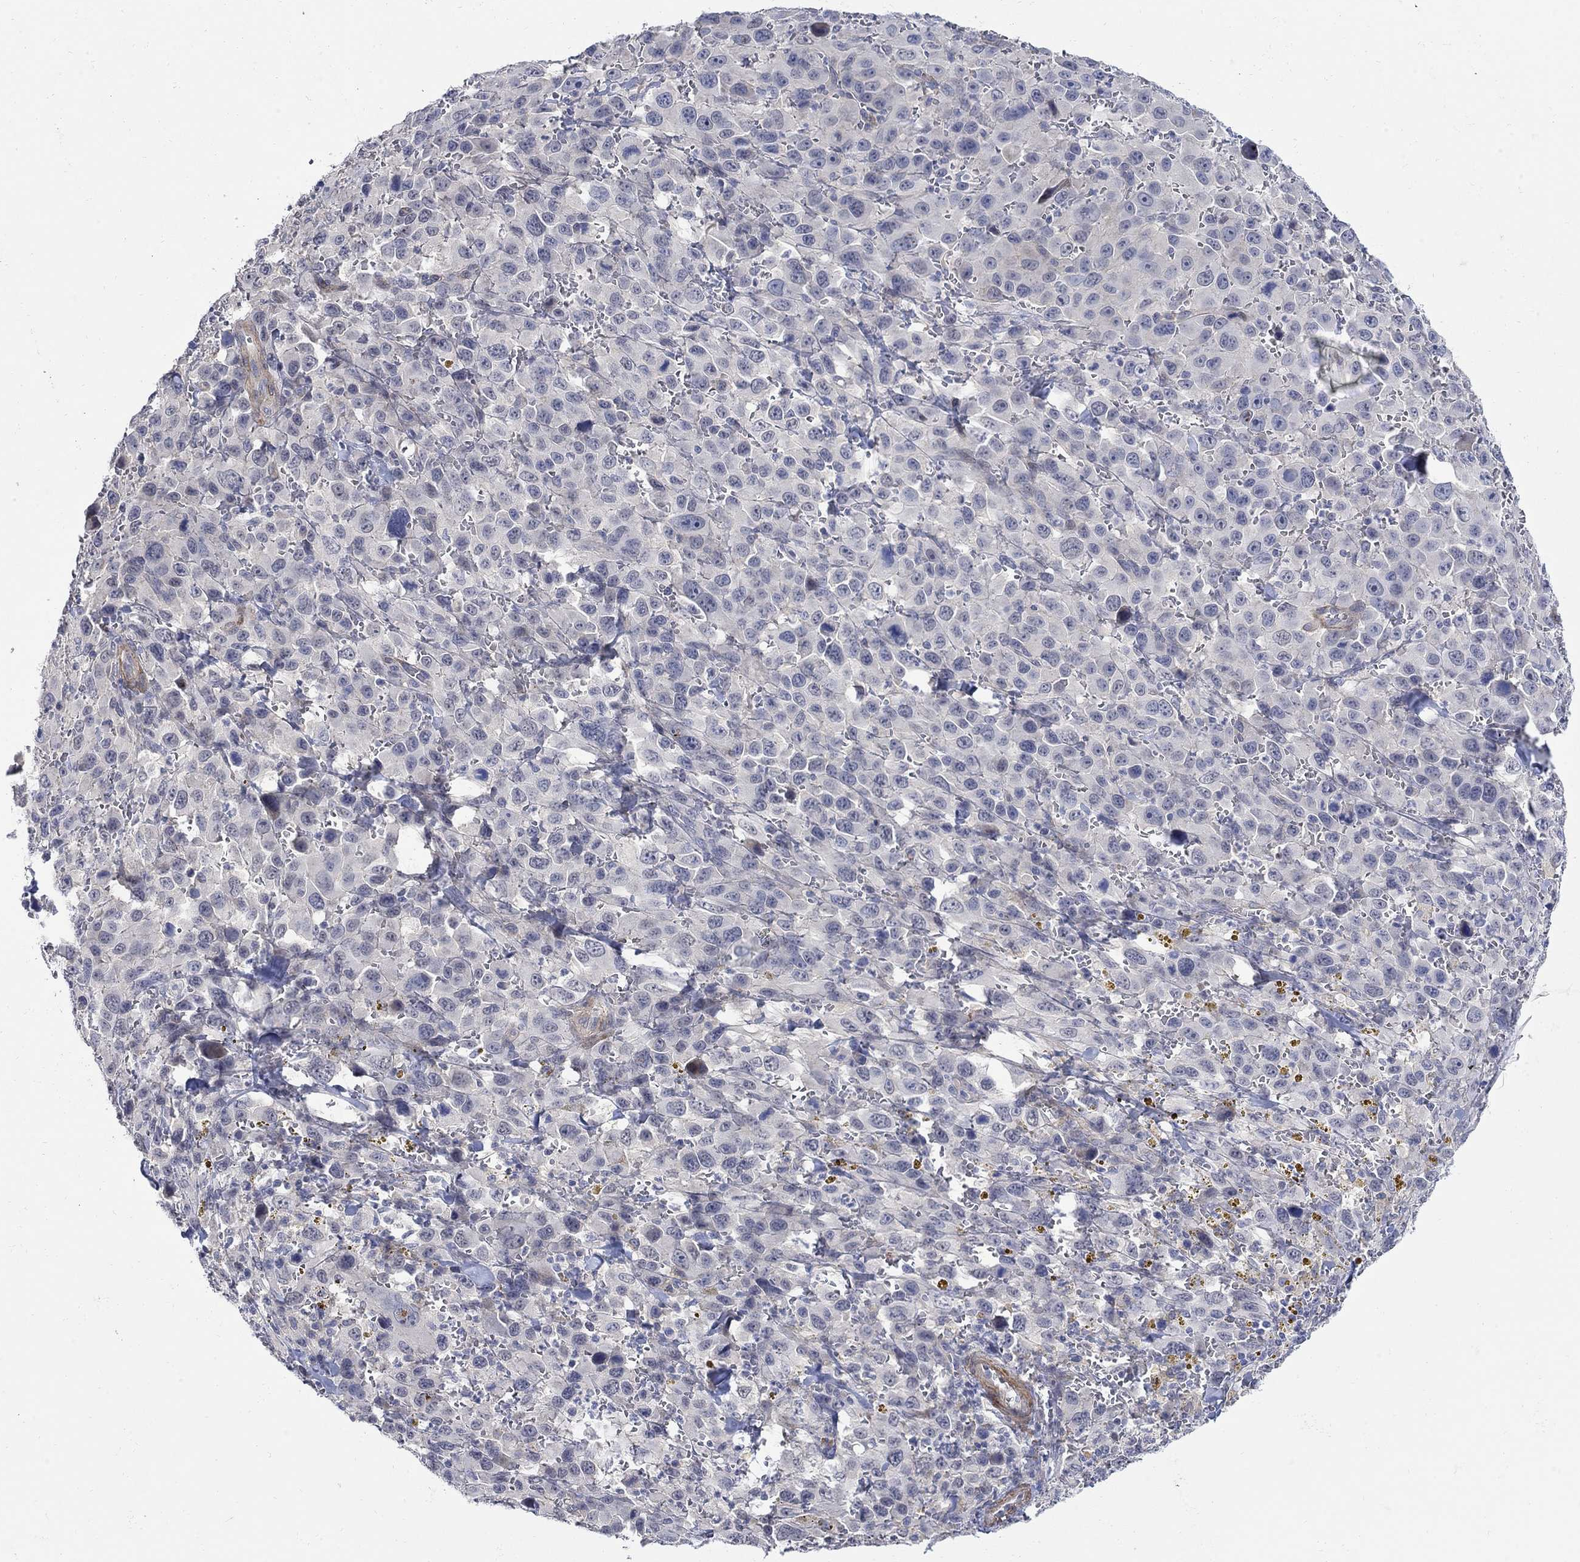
{"staining": {"intensity": "negative", "quantity": "none", "location": "none"}, "tissue": "melanoma", "cell_type": "Tumor cells", "image_type": "cancer", "snomed": [{"axis": "morphology", "description": "Malignant melanoma, NOS"}, {"axis": "topography", "description": "Skin"}], "caption": "The image shows no staining of tumor cells in melanoma.", "gene": "SCN7A", "patient": {"sex": "female", "age": 91}}